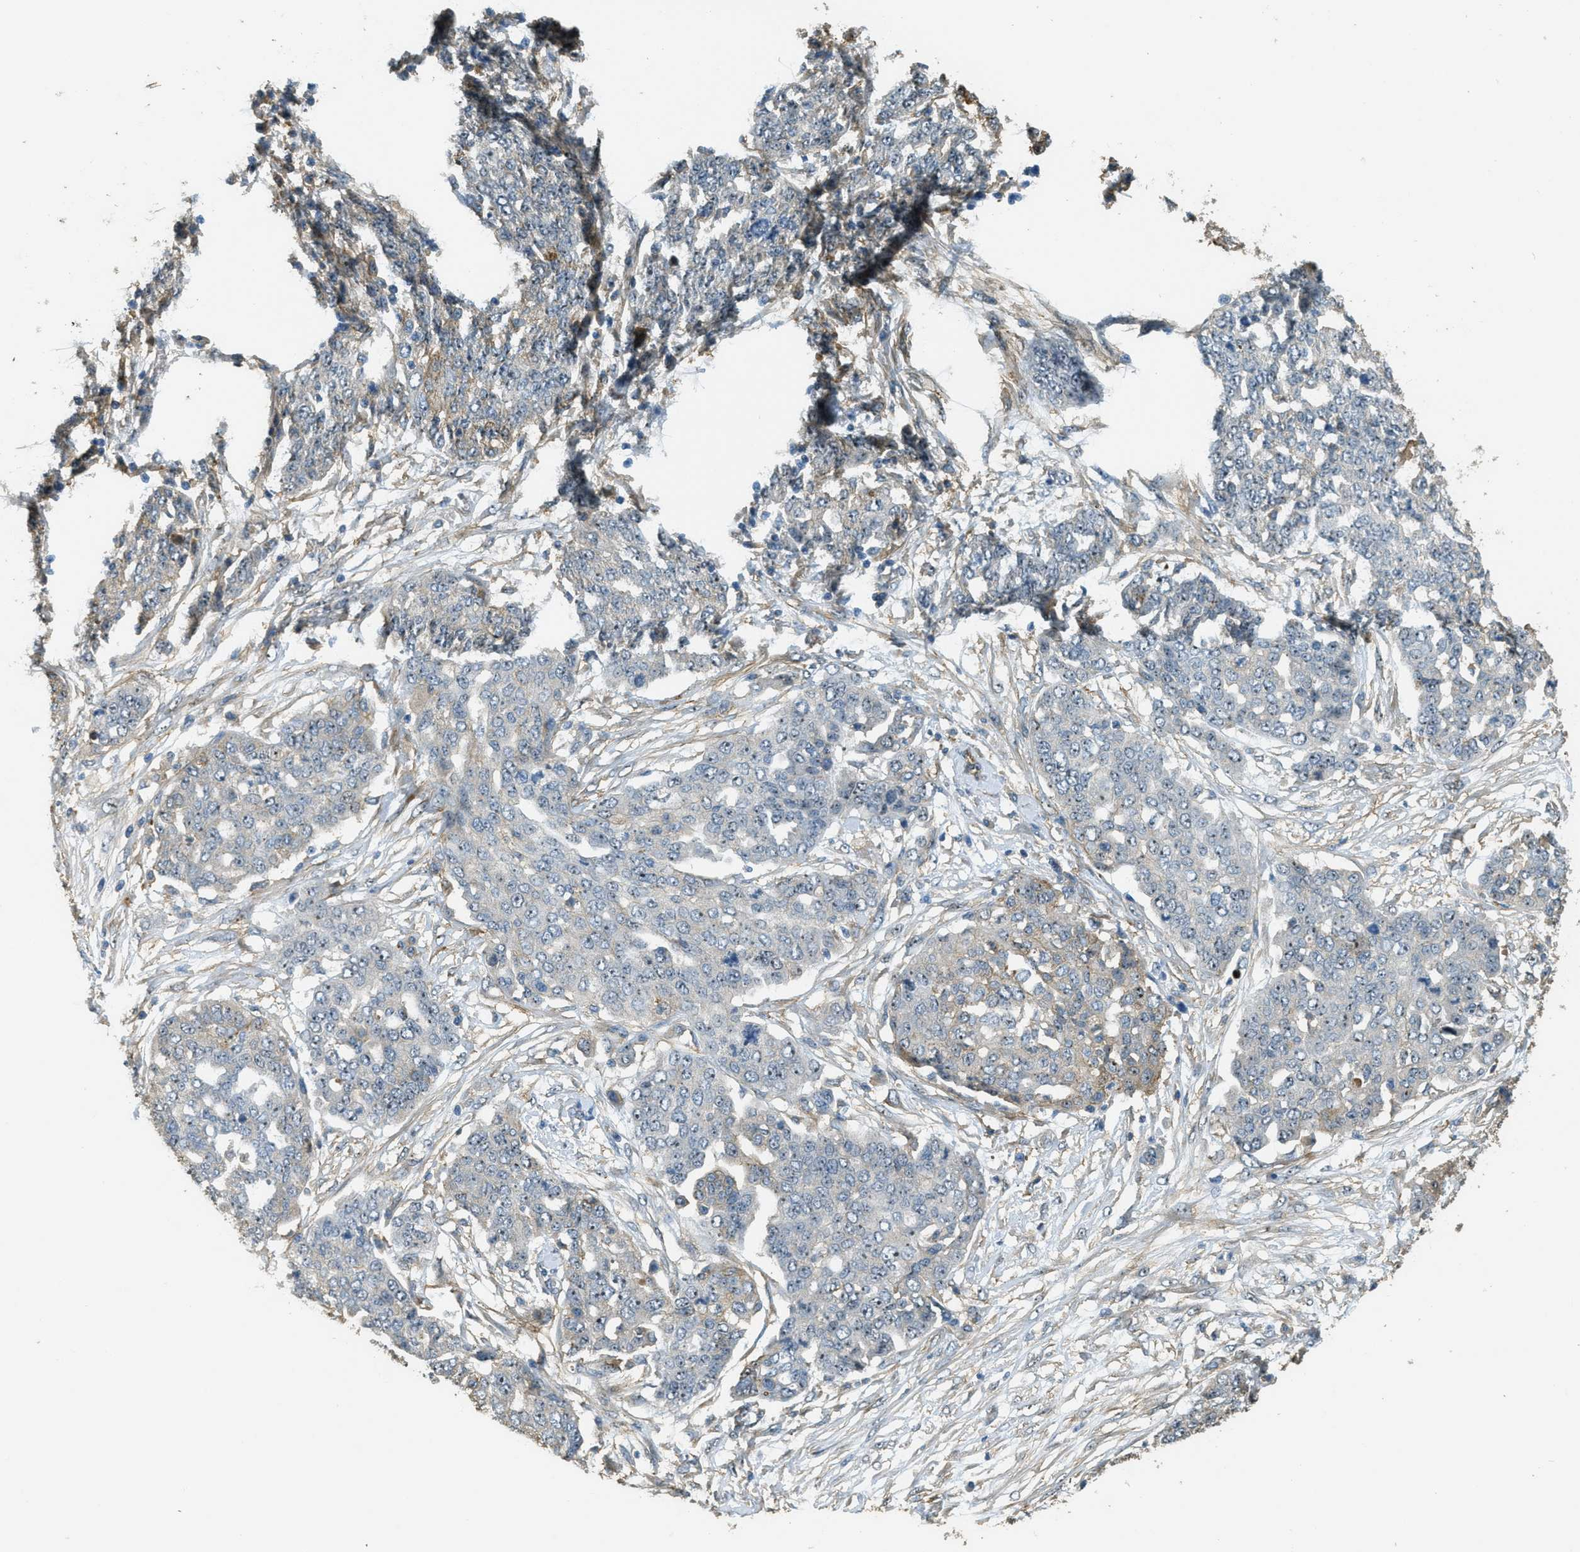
{"staining": {"intensity": "weak", "quantity": "<25%", "location": "cytoplasmic/membranous"}, "tissue": "ovarian cancer", "cell_type": "Tumor cells", "image_type": "cancer", "snomed": [{"axis": "morphology", "description": "Cystadenocarcinoma, serous, NOS"}, {"axis": "topography", "description": "Soft tissue"}, {"axis": "topography", "description": "Ovary"}], "caption": "High power microscopy image of an immunohistochemistry (IHC) histopathology image of ovarian serous cystadenocarcinoma, revealing no significant staining in tumor cells.", "gene": "OSMR", "patient": {"sex": "female", "age": 57}}